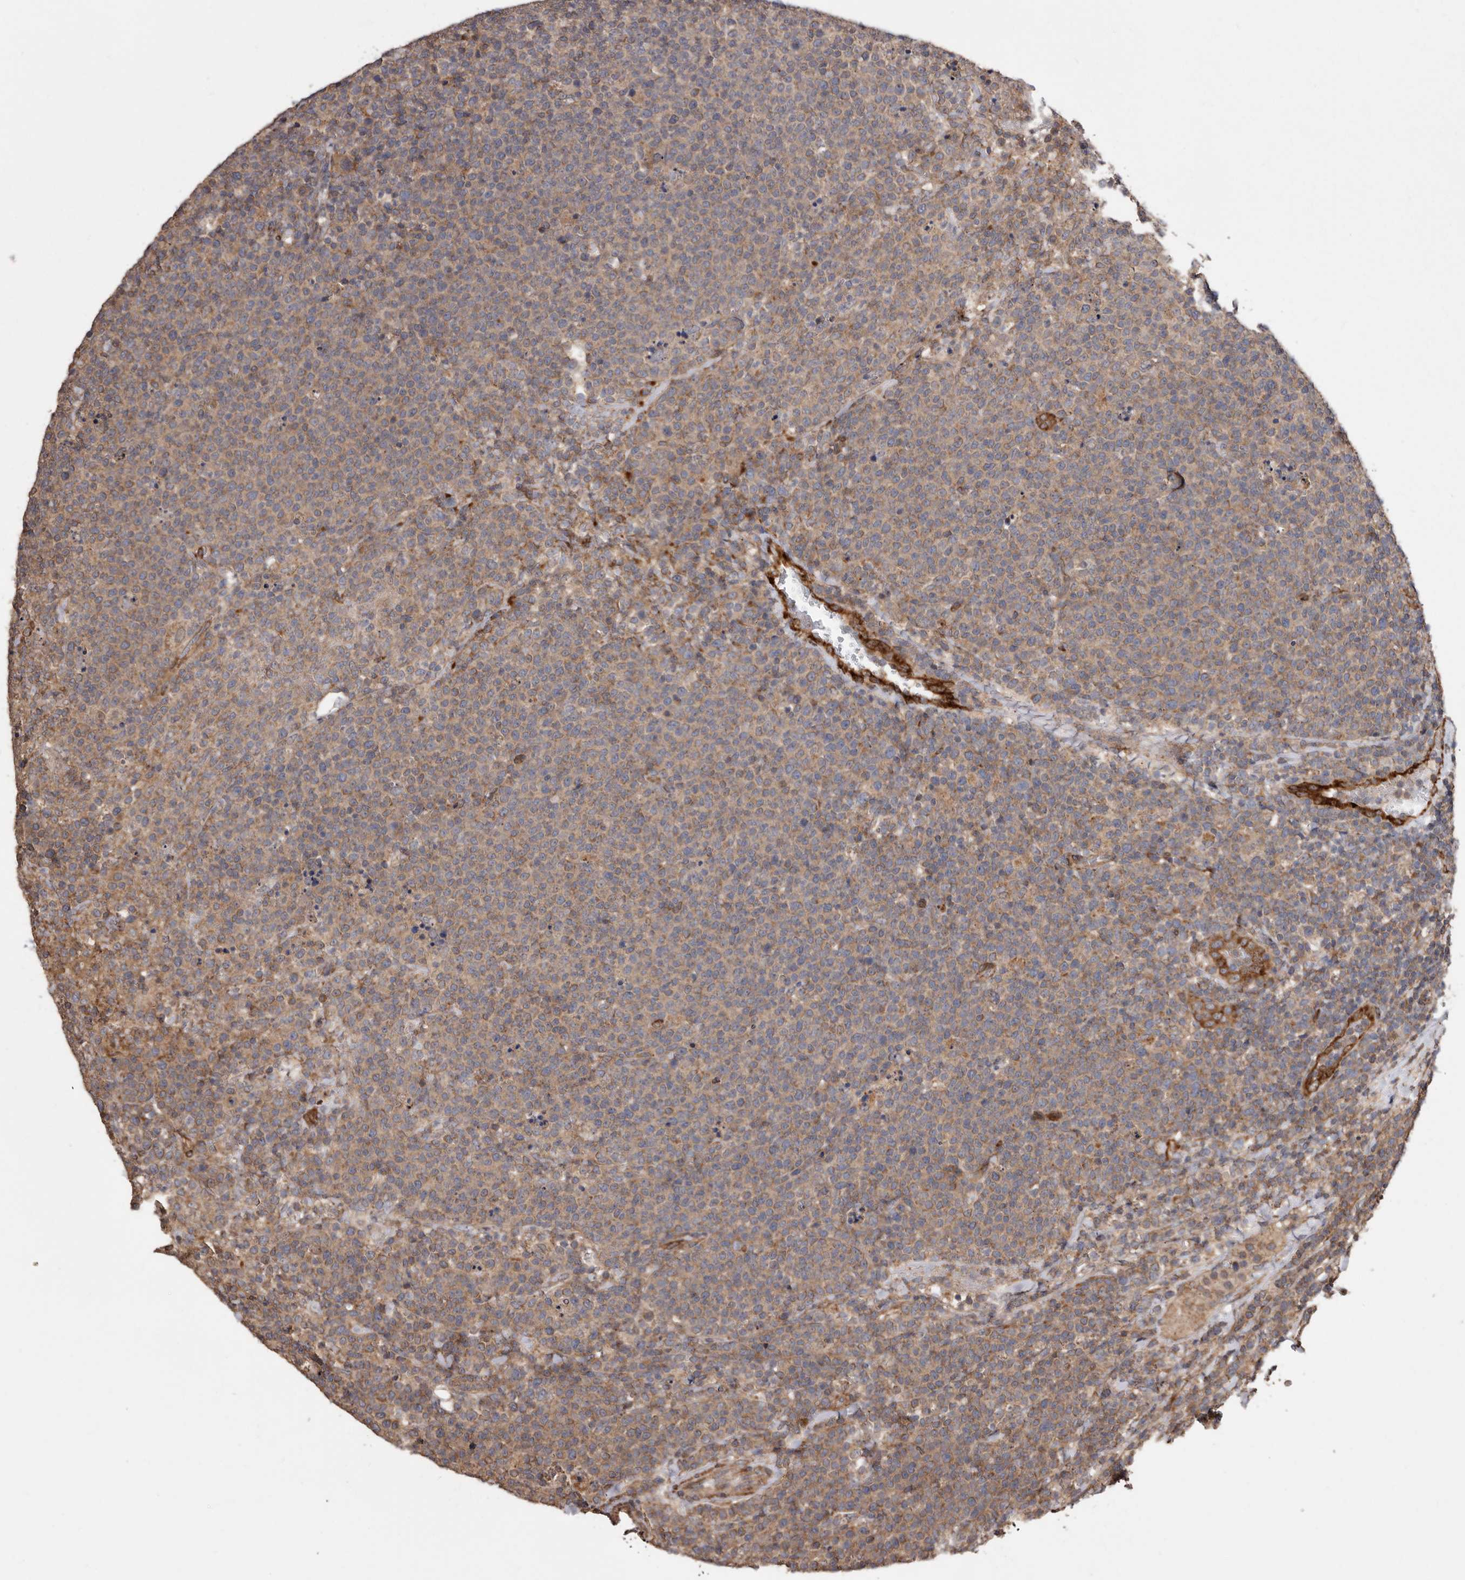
{"staining": {"intensity": "weak", "quantity": ">75%", "location": "cytoplasmic/membranous"}, "tissue": "lymphoma", "cell_type": "Tumor cells", "image_type": "cancer", "snomed": [{"axis": "morphology", "description": "Malignant lymphoma, non-Hodgkin's type, High grade"}, {"axis": "topography", "description": "Lymph node"}], "caption": "Immunohistochemical staining of human lymphoma demonstrates weak cytoplasmic/membranous protein expression in approximately >75% of tumor cells.", "gene": "FLAD1", "patient": {"sex": "male", "age": 61}}